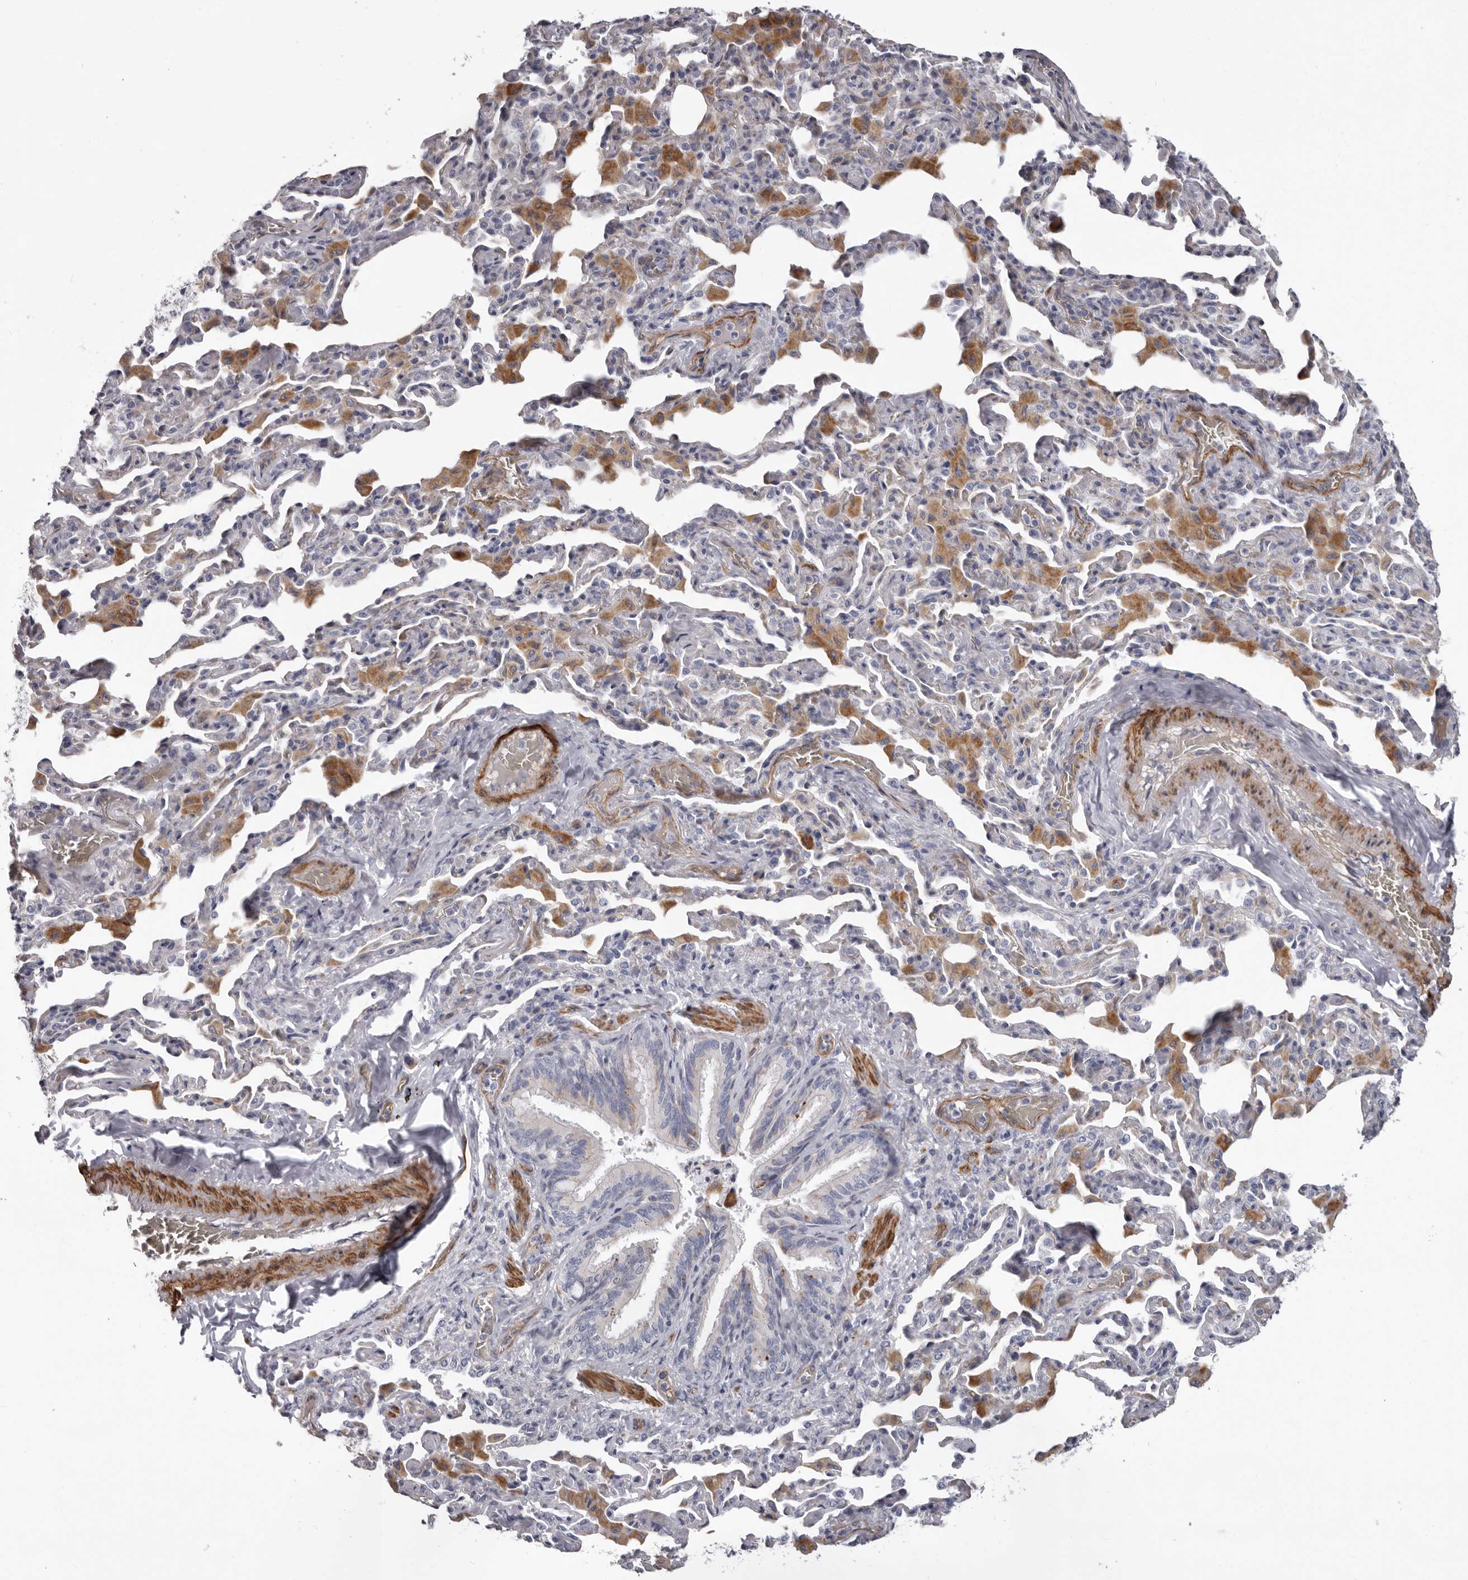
{"staining": {"intensity": "negative", "quantity": "none", "location": "none"}, "tissue": "bronchus", "cell_type": "Respiratory epithelial cells", "image_type": "normal", "snomed": [{"axis": "morphology", "description": "Normal tissue, NOS"}, {"axis": "morphology", "description": "Inflammation, NOS"}, {"axis": "topography", "description": "Lung"}], "caption": "Immunohistochemistry (IHC) image of benign bronchus: bronchus stained with DAB (3,3'-diaminobenzidine) exhibits no significant protein positivity in respiratory epithelial cells.", "gene": "ADGRL4", "patient": {"sex": "female", "age": 46}}